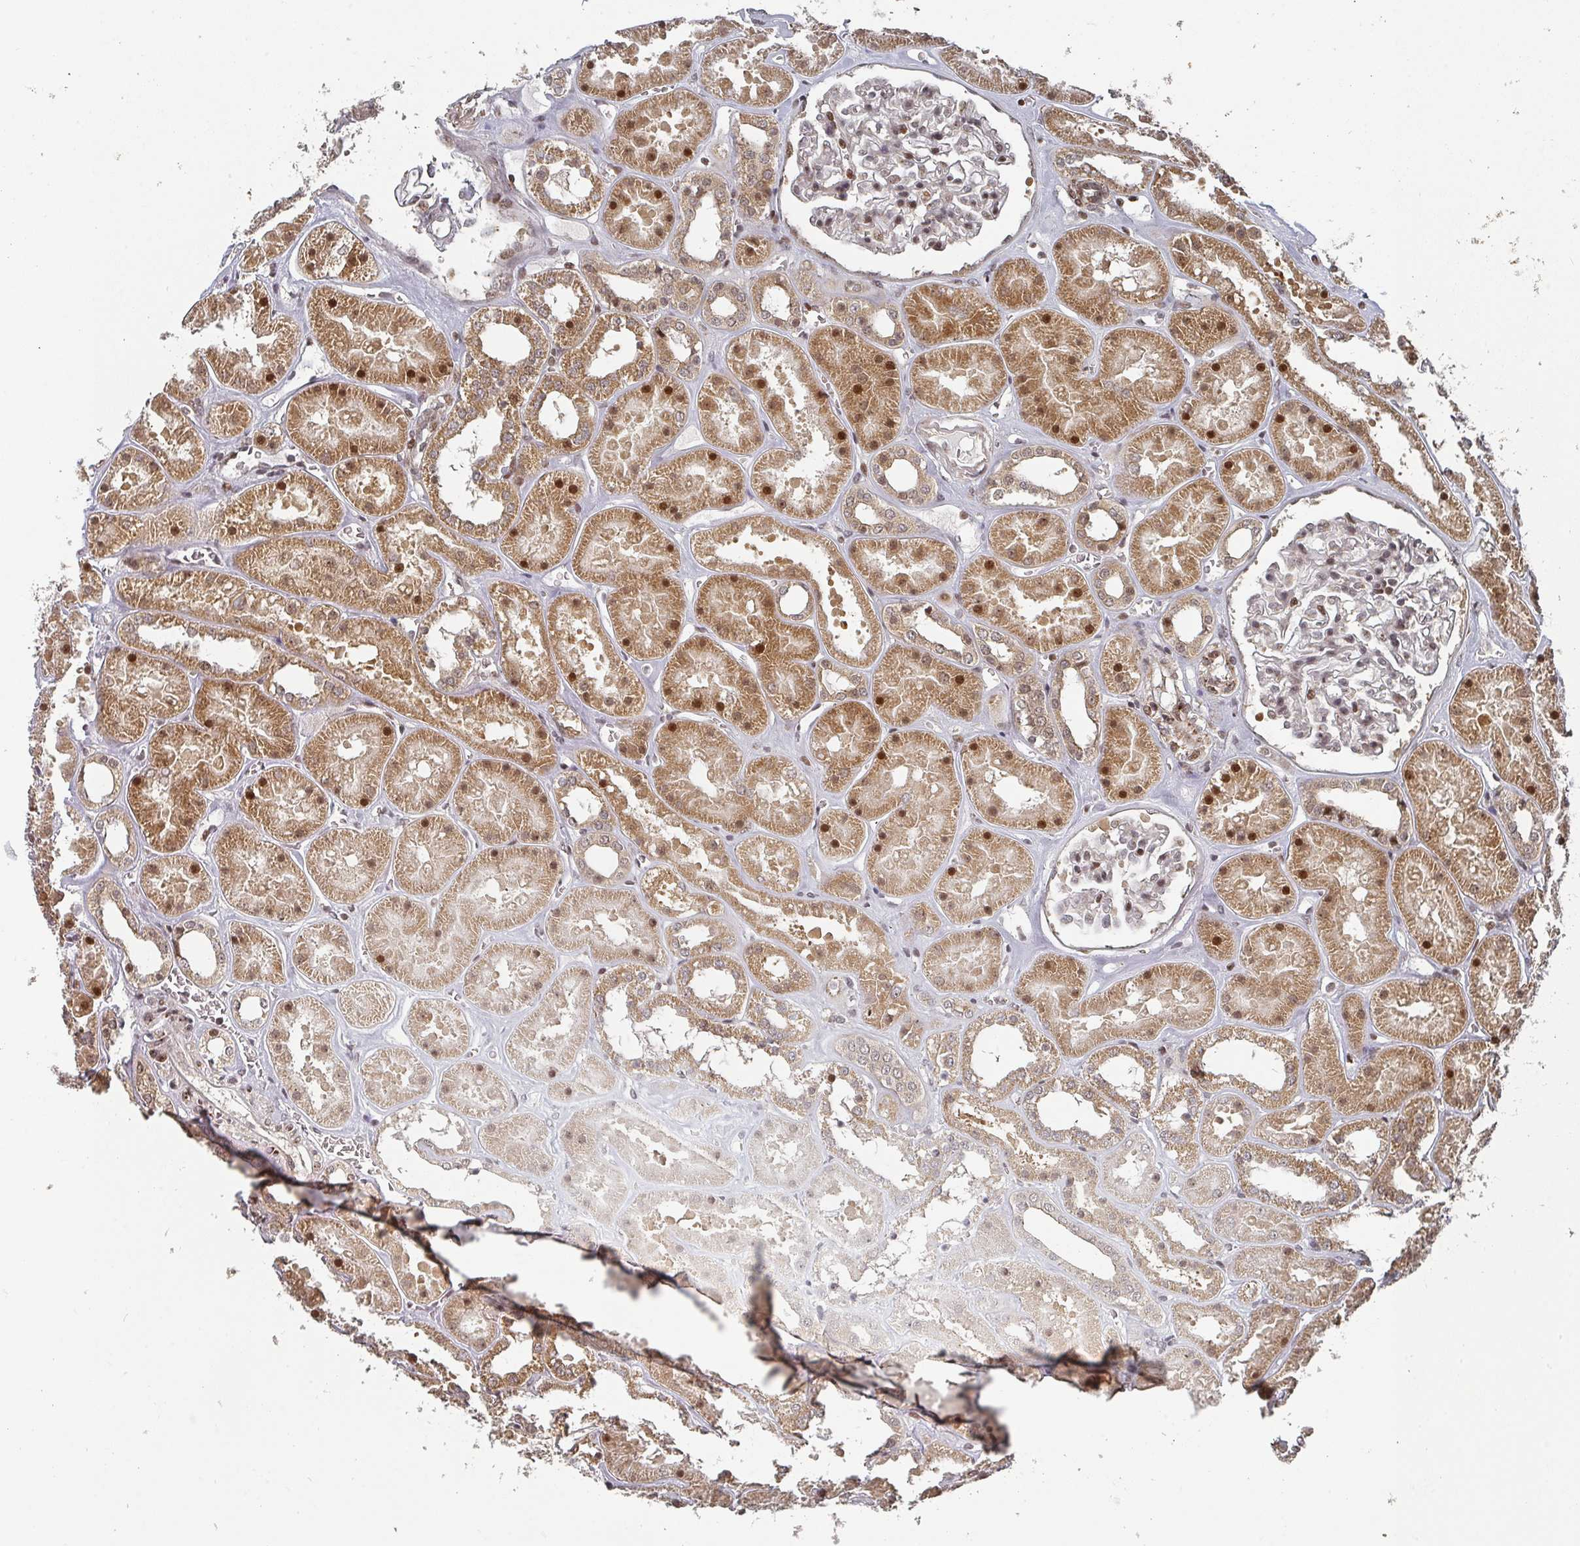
{"staining": {"intensity": "moderate", "quantity": "25%-75%", "location": "nuclear"}, "tissue": "kidney", "cell_type": "Cells in glomeruli", "image_type": "normal", "snomed": [{"axis": "morphology", "description": "Normal tissue, NOS"}, {"axis": "topography", "description": "Kidney"}], "caption": "The histopathology image exhibits a brown stain indicating the presence of a protein in the nuclear of cells in glomeruli in kidney.", "gene": "KIF1C", "patient": {"sex": "female", "age": 41}}